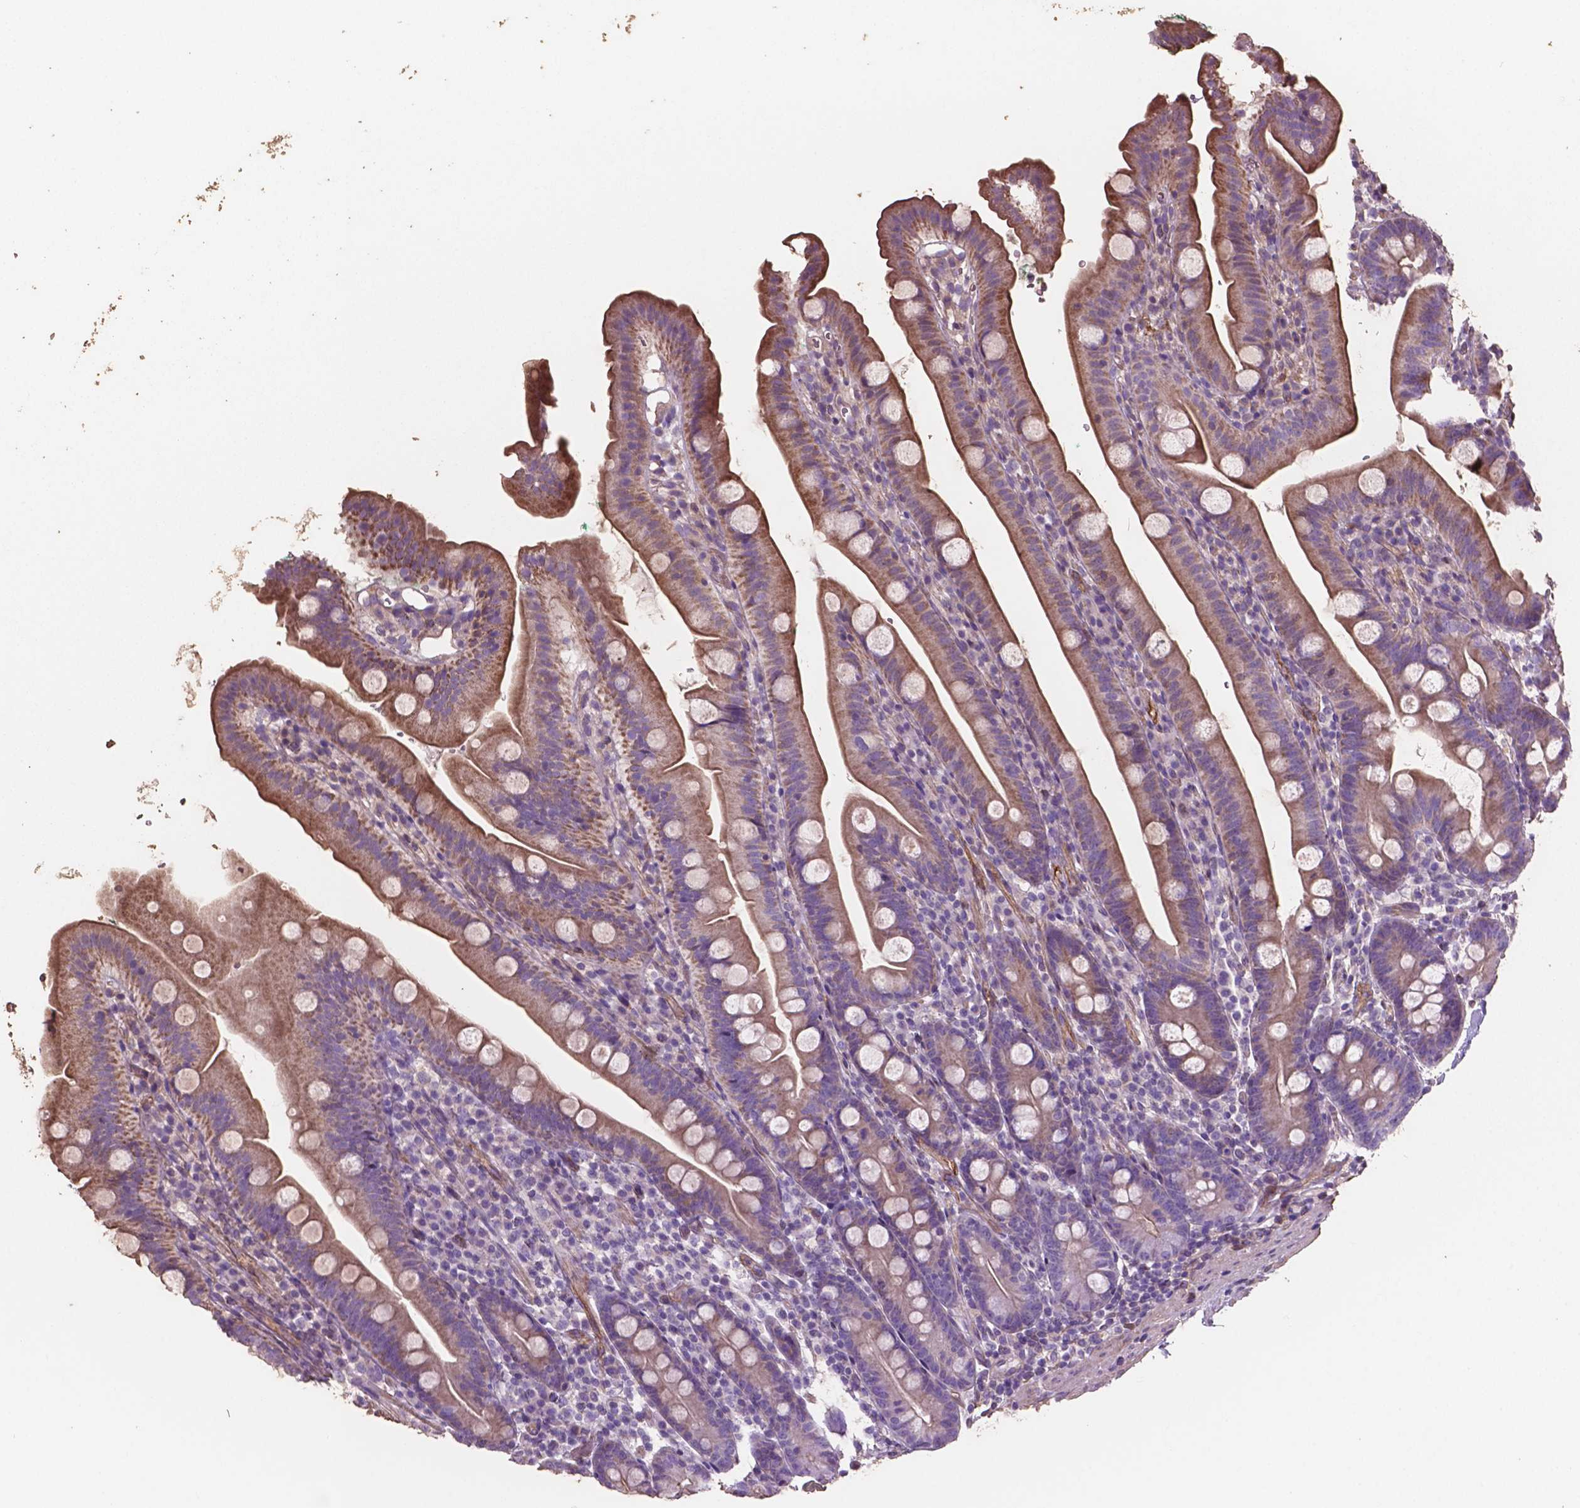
{"staining": {"intensity": "moderate", "quantity": ">75%", "location": "cytoplasmic/membranous"}, "tissue": "duodenum", "cell_type": "Glandular cells", "image_type": "normal", "snomed": [{"axis": "morphology", "description": "Normal tissue, NOS"}, {"axis": "topography", "description": "Duodenum"}], "caption": "Immunohistochemistry (DAB) staining of normal human duodenum displays moderate cytoplasmic/membranous protein expression in about >75% of glandular cells.", "gene": "COMMD4", "patient": {"sex": "female", "age": 67}}